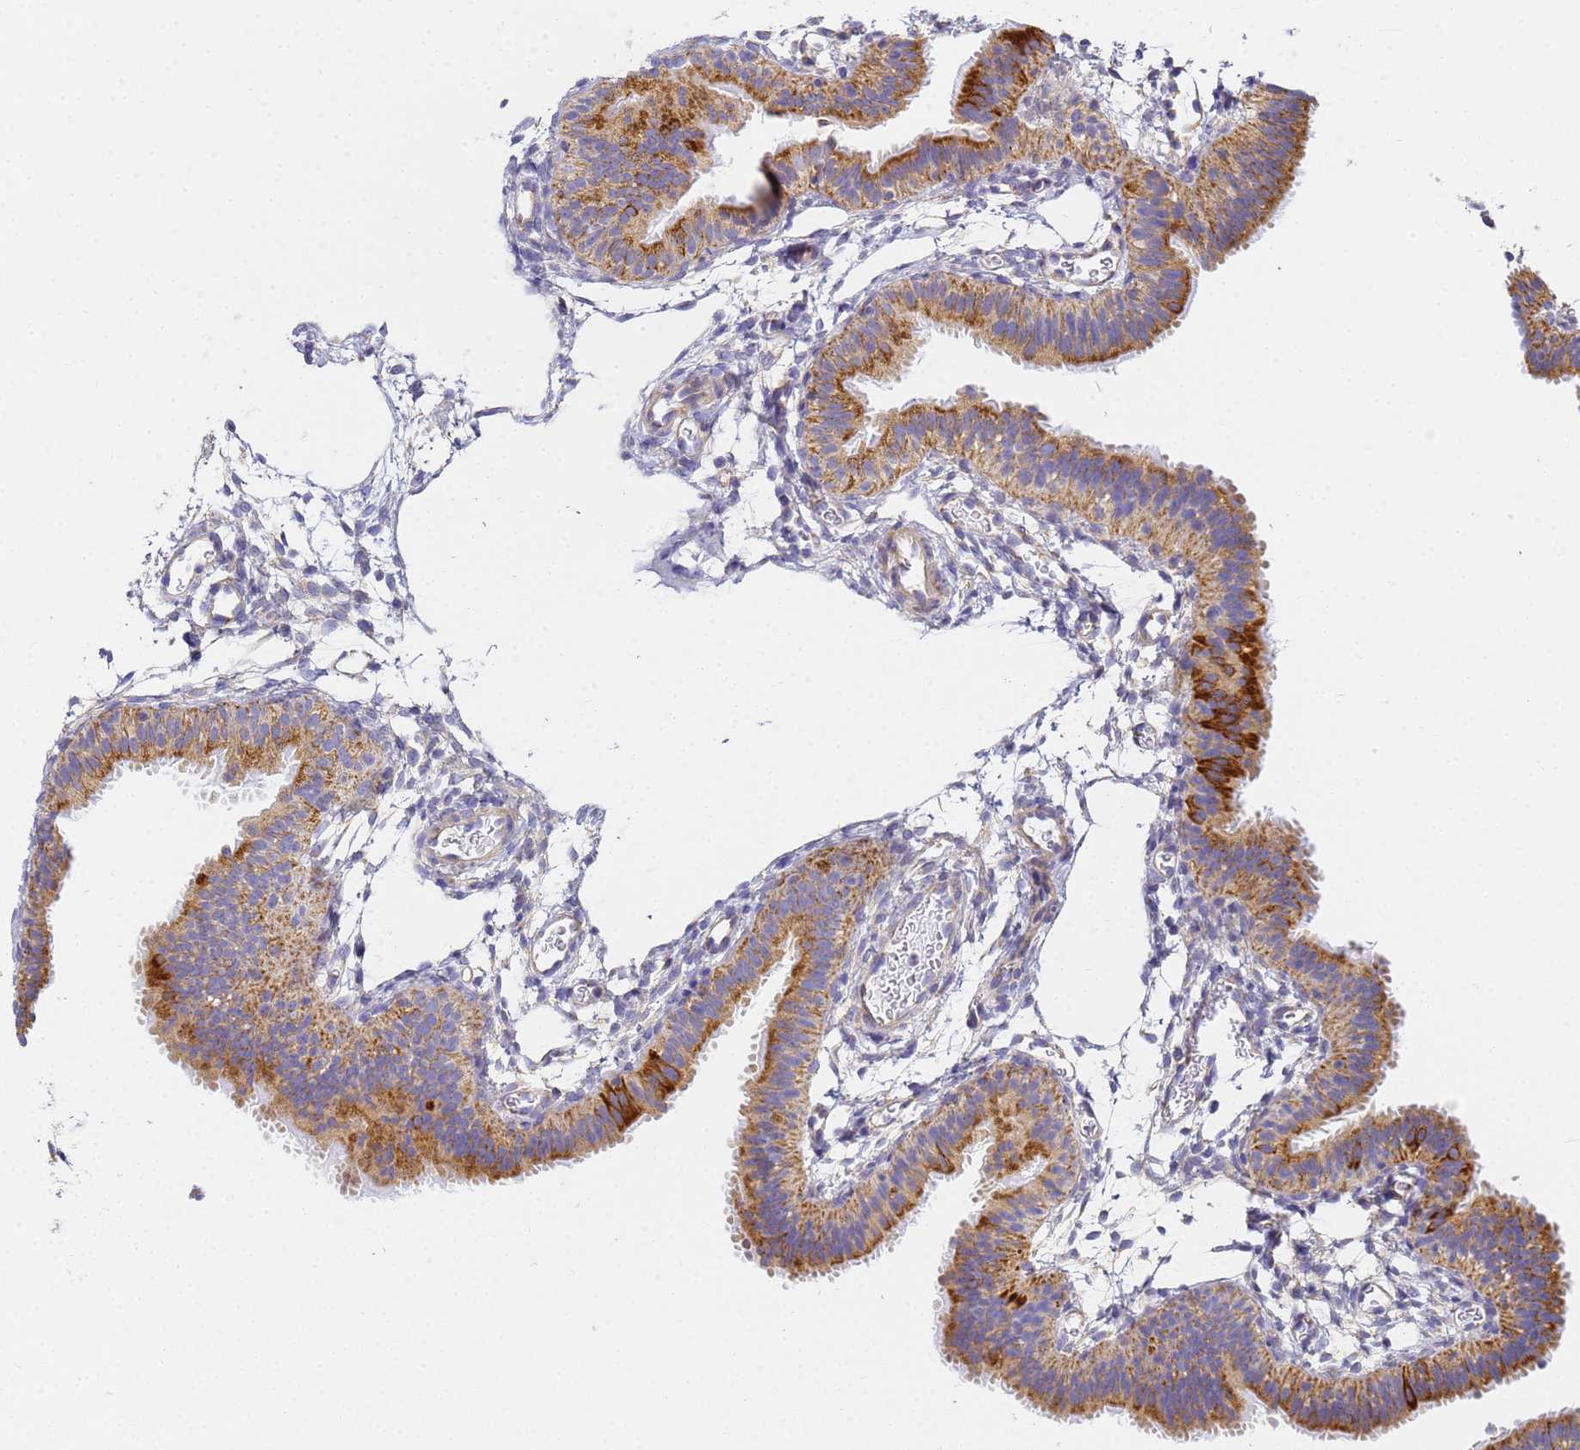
{"staining": {"intensity": "strong", "quantity": ">75%", "location": "cytoplasmic/membranous"}, "tissue": "fallopian tube", "cell_type": "Glandular cells", "image_type": "normal", "snomed": [{"axis": "morphology", "description": "Normal tissue, NOS"}, {"axis": "topography", "description": "Fallopian tube"}], "caption": "The immunohistochemical stain shows strong cytoplasmic/membranous positivity in glandular cells of normal fallopian tube. (brown staining indicates protein expression, while blue staining denotes nuclei).", "gene": "CNIH4", "patient": {"sex": "female", "age": 35}}